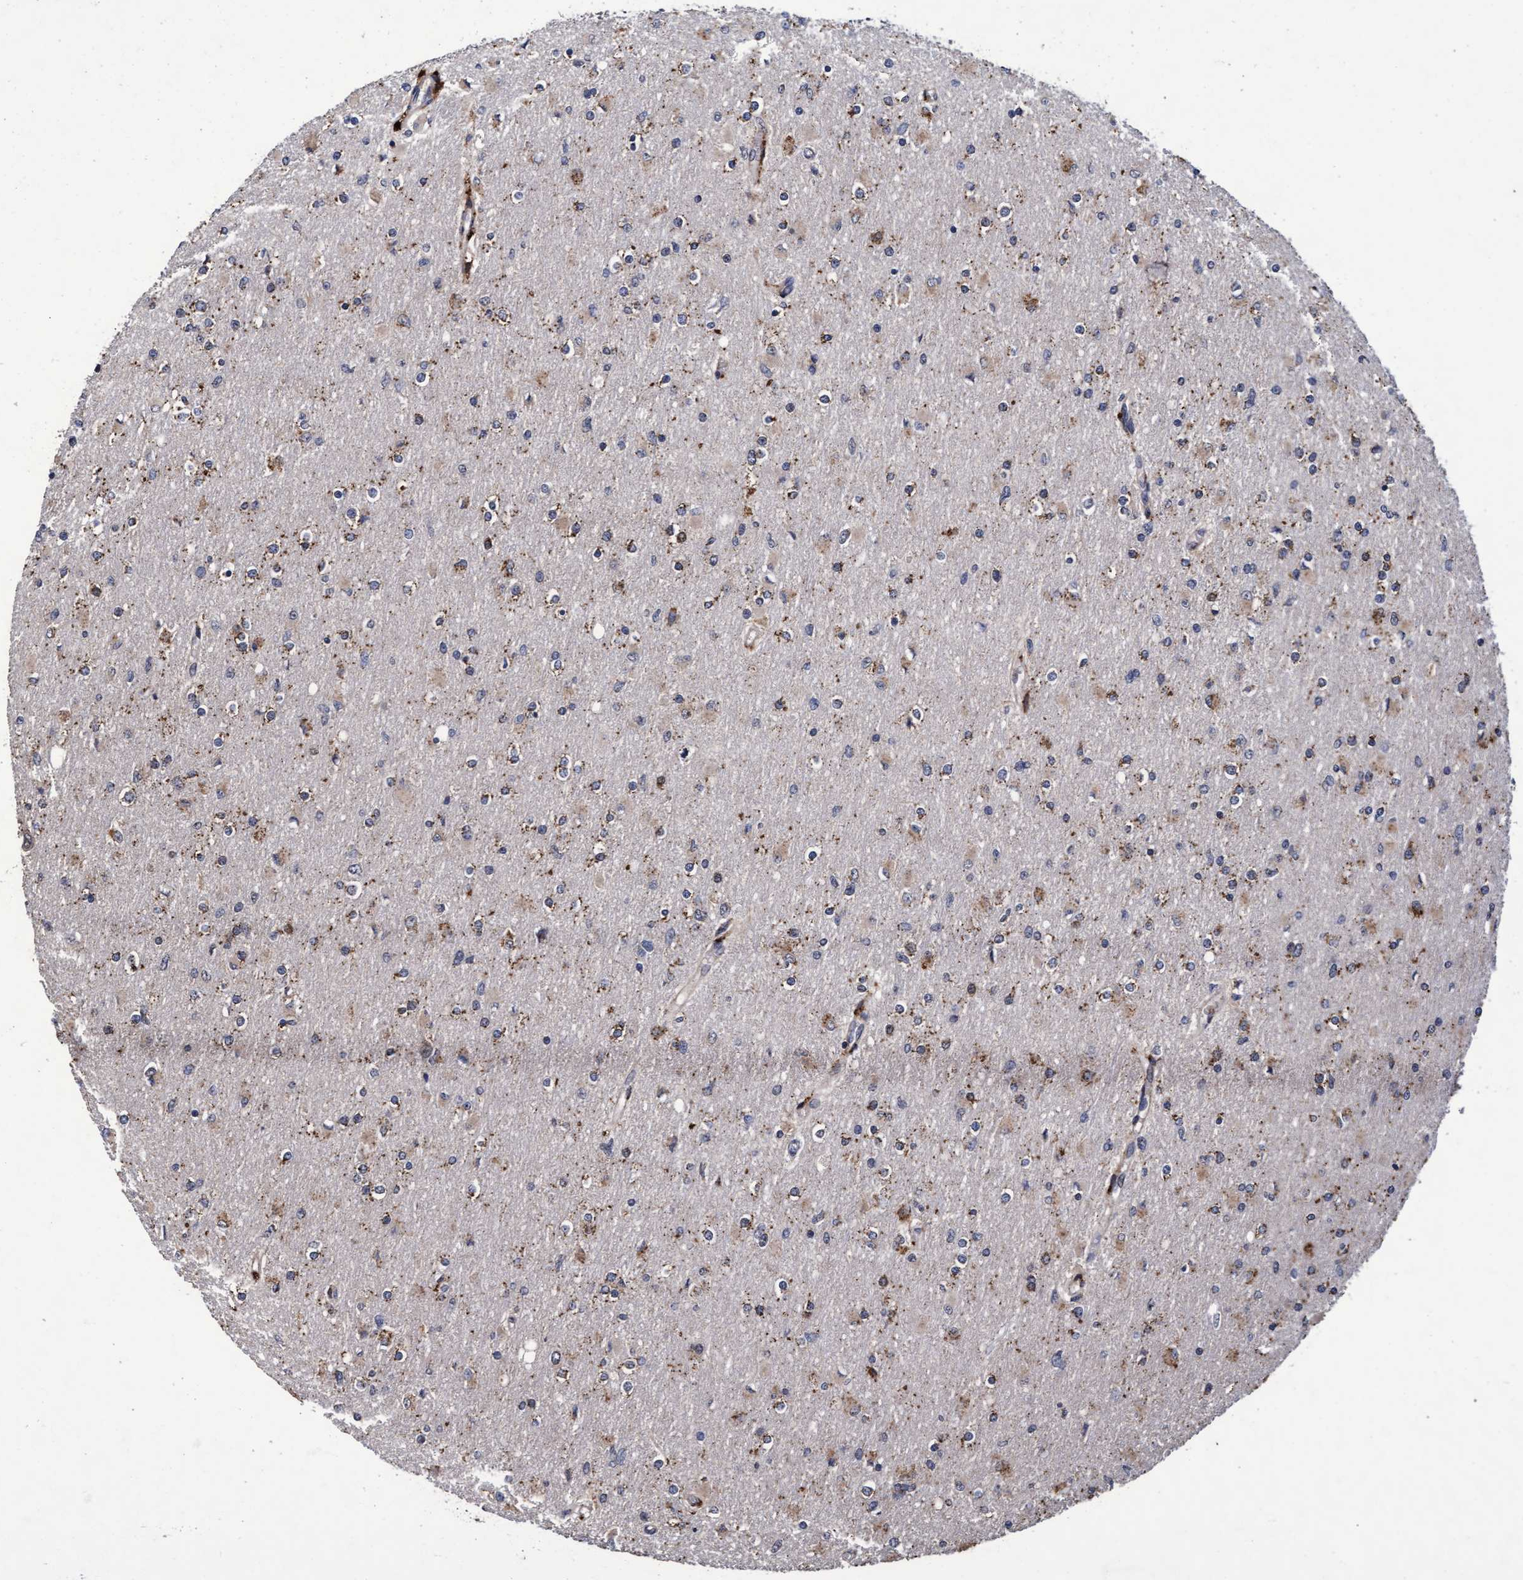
{"staining": {"intensity": "moderate", "quantity": "25%-75%", "location": "cytoplasmic/membranous"}, "tissue": "glioma", "cell_type": "Tumor cells", "image_type": "cancer", "snomed": [{"axis": "morphology", "description": "Glioma, malignant, High grade"}, {"axis": "topography", "description": "Cerebral cortex"}], "caption": "Glioma stained with immunohistochemistry (IHC) exhibits moderate cytoplasmic/membranous expression in approximately 25%-75% of tumor cells.", "gene": "CPQ", "patient": {"sex": "female", "age": 36}}